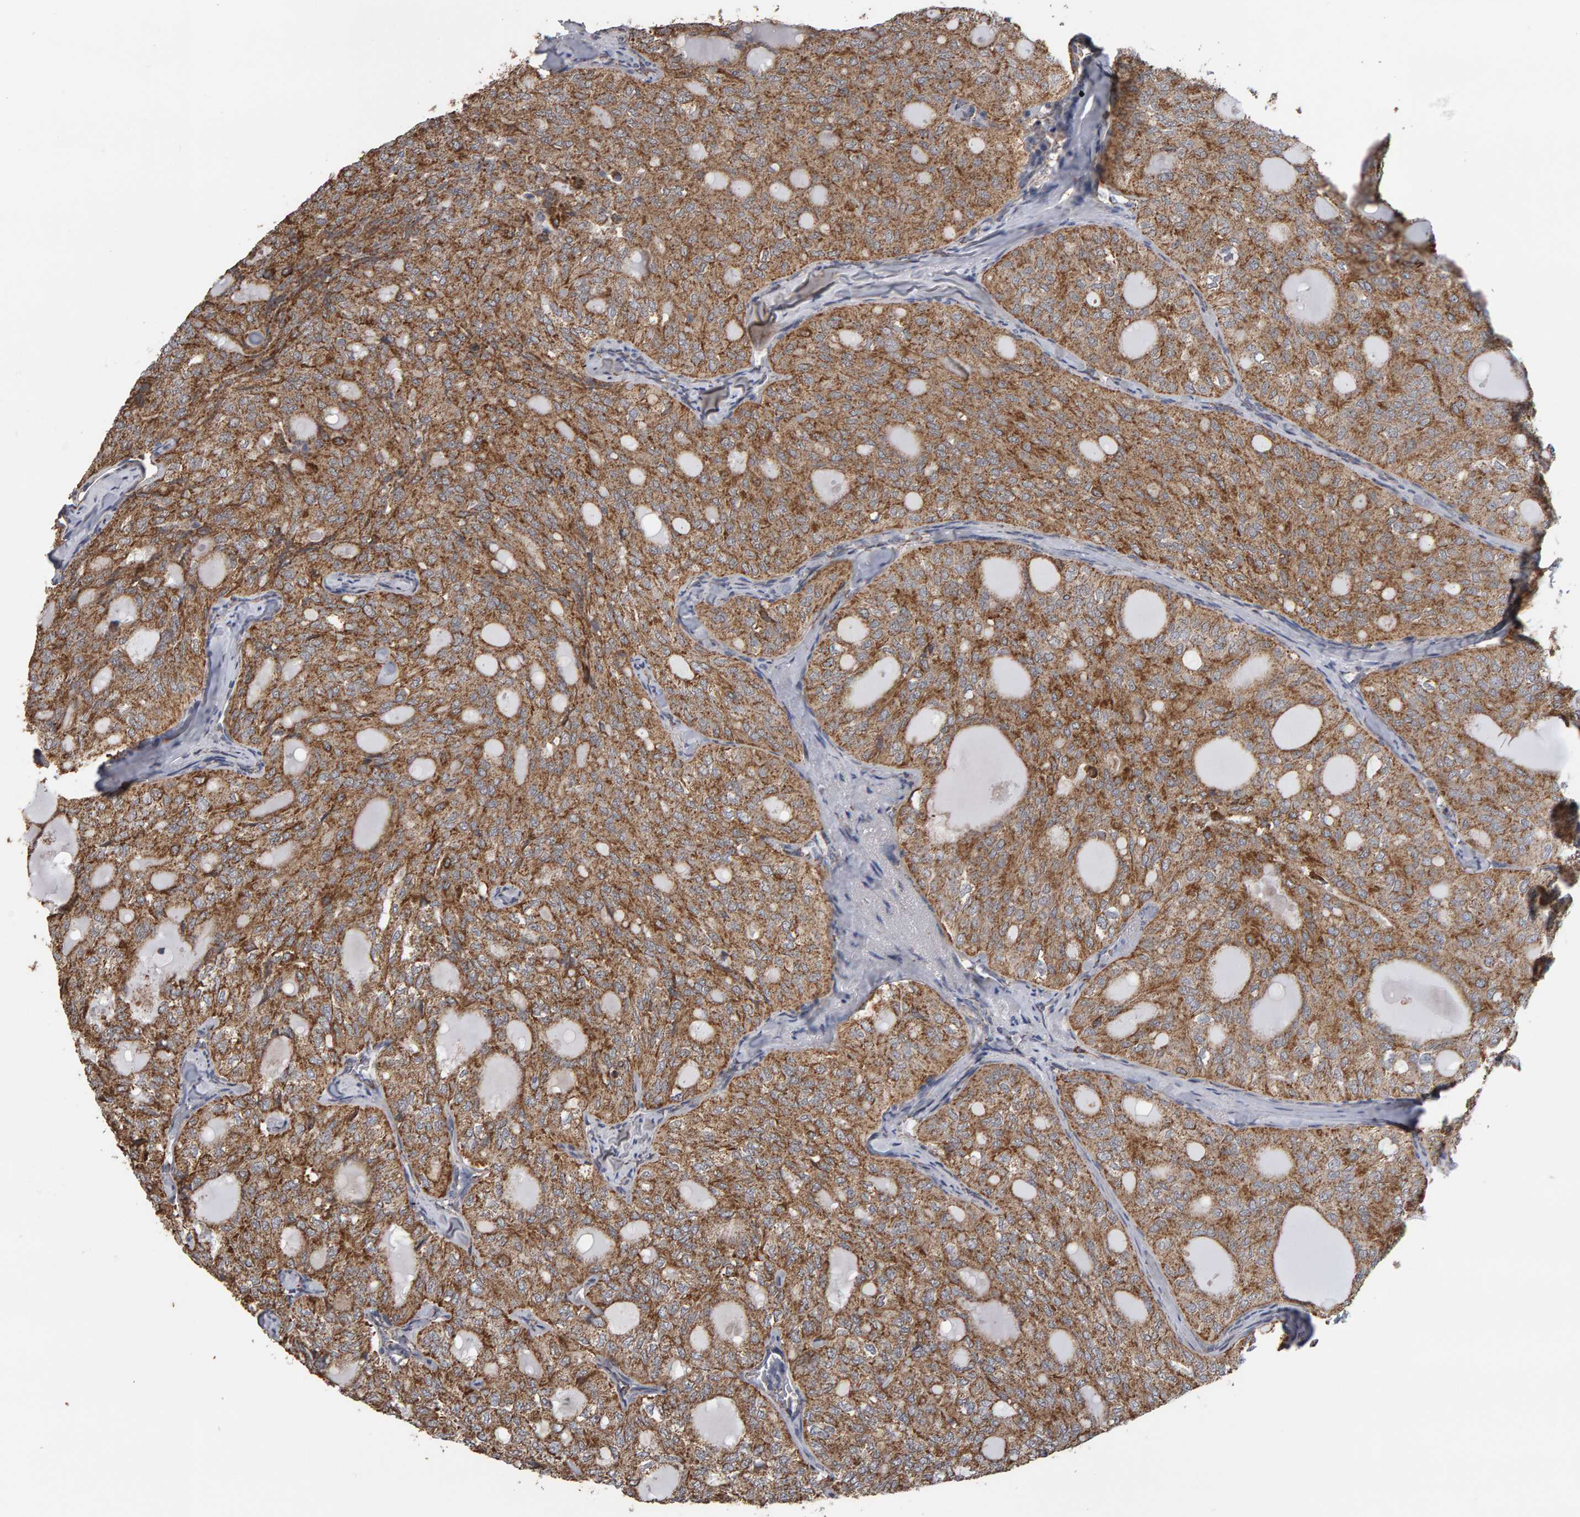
{"staining": {"intensity": "moderate", "quantity": ">75%", "location": "cytoplasmic/membranous"}, "tissue": "thyroid cancer", "cell_type": "Tumor cells", "image_type": "cancer", "snomed": [{"axis": "morphology", "description": "Follicular adenoma carcinoma, NOS"}, {"axis": "topography", "description": "Thyroid gland"}], "caption": "IHC histopathology image of neoplastic tissue: thyroid cancer stained using IHC displays medium levels of moderate protein expression localized specifically in the cytoplasmic/membranous of tumor cells, appearing as a cytoplasmic/membranous brown color.", "gene": "TOM1L1", "patient": {"sex": "male", "age": 75}}